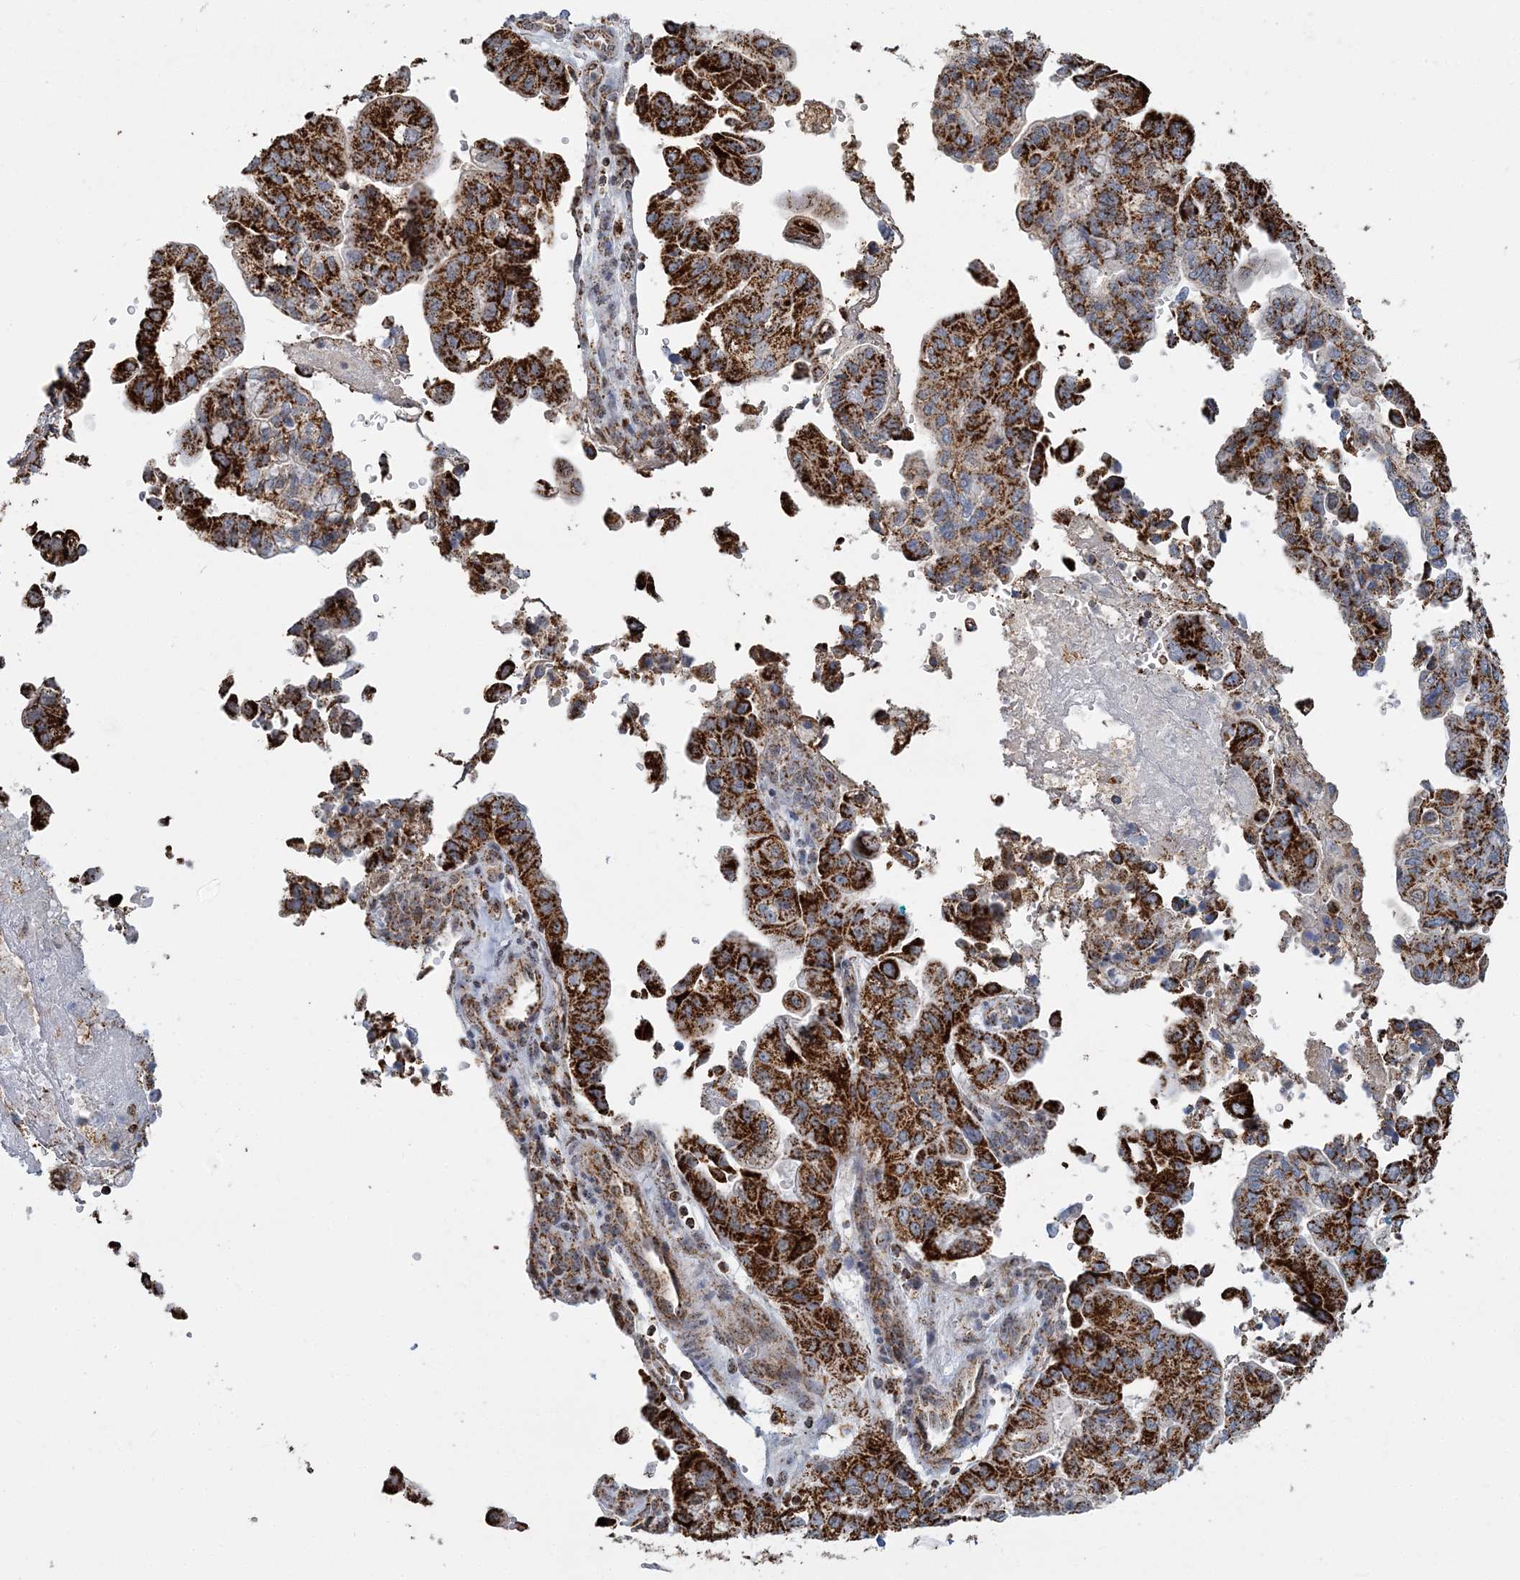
{"staining": {"intensity": "strong", "quantity": ">75%", "location": "cytoplasmic/membranous"}, "tissue": "pancreatic cancer", "cell_type": "Tumor cells", "image_type": "cancer", "snomed": [{"axis": "morphology", "description": "Adenocarcinoma, NOS"}, {"axis": "topography", "description": "Pancreas"}], "caption": "Strong cytoplasmic/membranous protein expression is identified in approximately >75% of tumor cells in pancreatic cancer (adenocarcinoma).", "gene": "SUCLG1", "patient": {"sex": "male", "age": 51}}